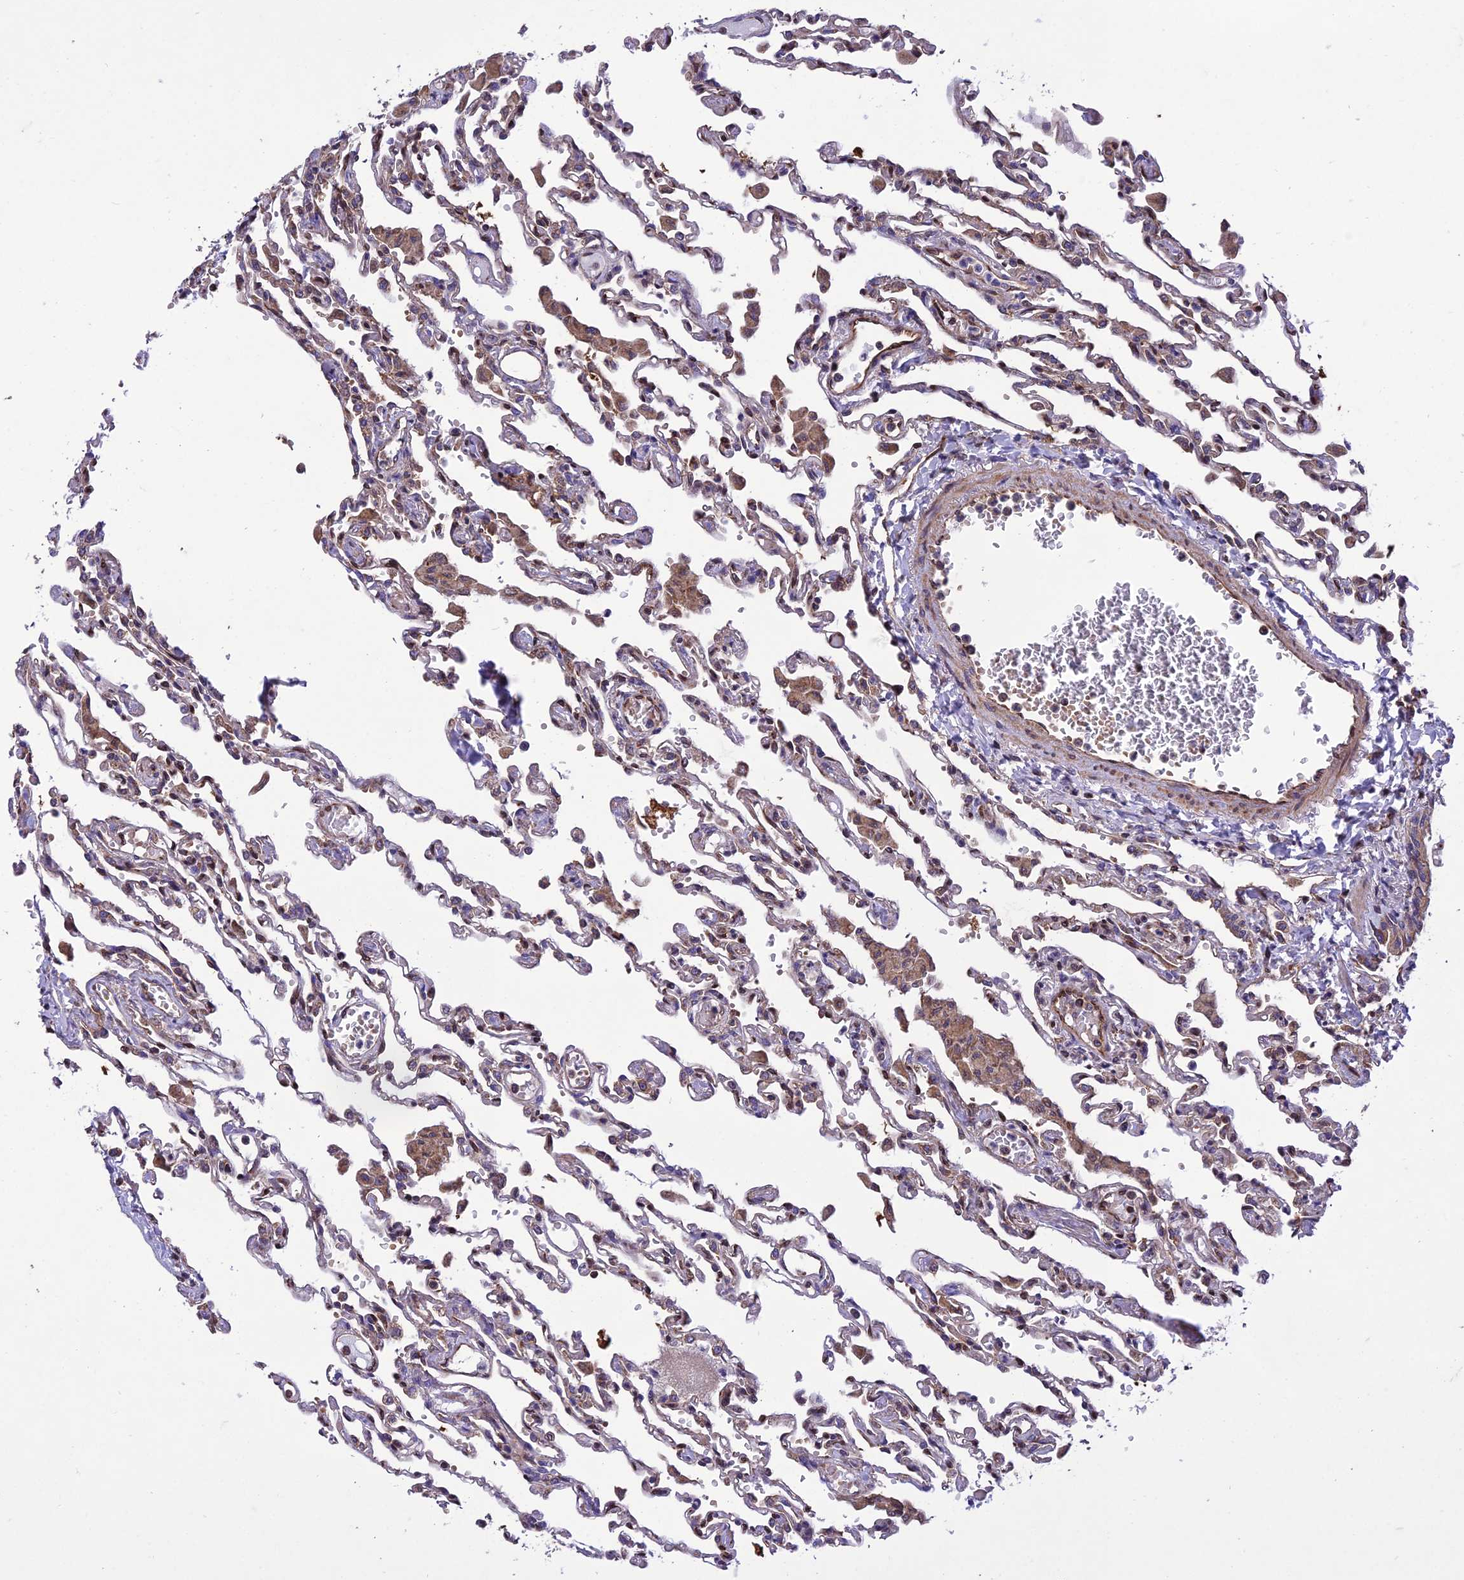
{"staining": {"intensity": "weak", "quantity": "25%-75%", "location": "cytoplasmic/membranous"}, "tissue": "lung", "cell_type": "Alveolar cells", "image_type": "normal", "snomed": [{"axis": "morphology", "description": "Normal tissue, NOS"}, {"axis": "topography", "description": "Bronchus"}, {"axis": "topography", "description": "Lung"}], "caption": "Human lung stained with a brown dye shows weak cytoplasmic/membranous positive positivity in approximately 25%-75% of alveolar cells.", "gene": "GIMAP1", "patient": {"sex": "female", "age": 49}}